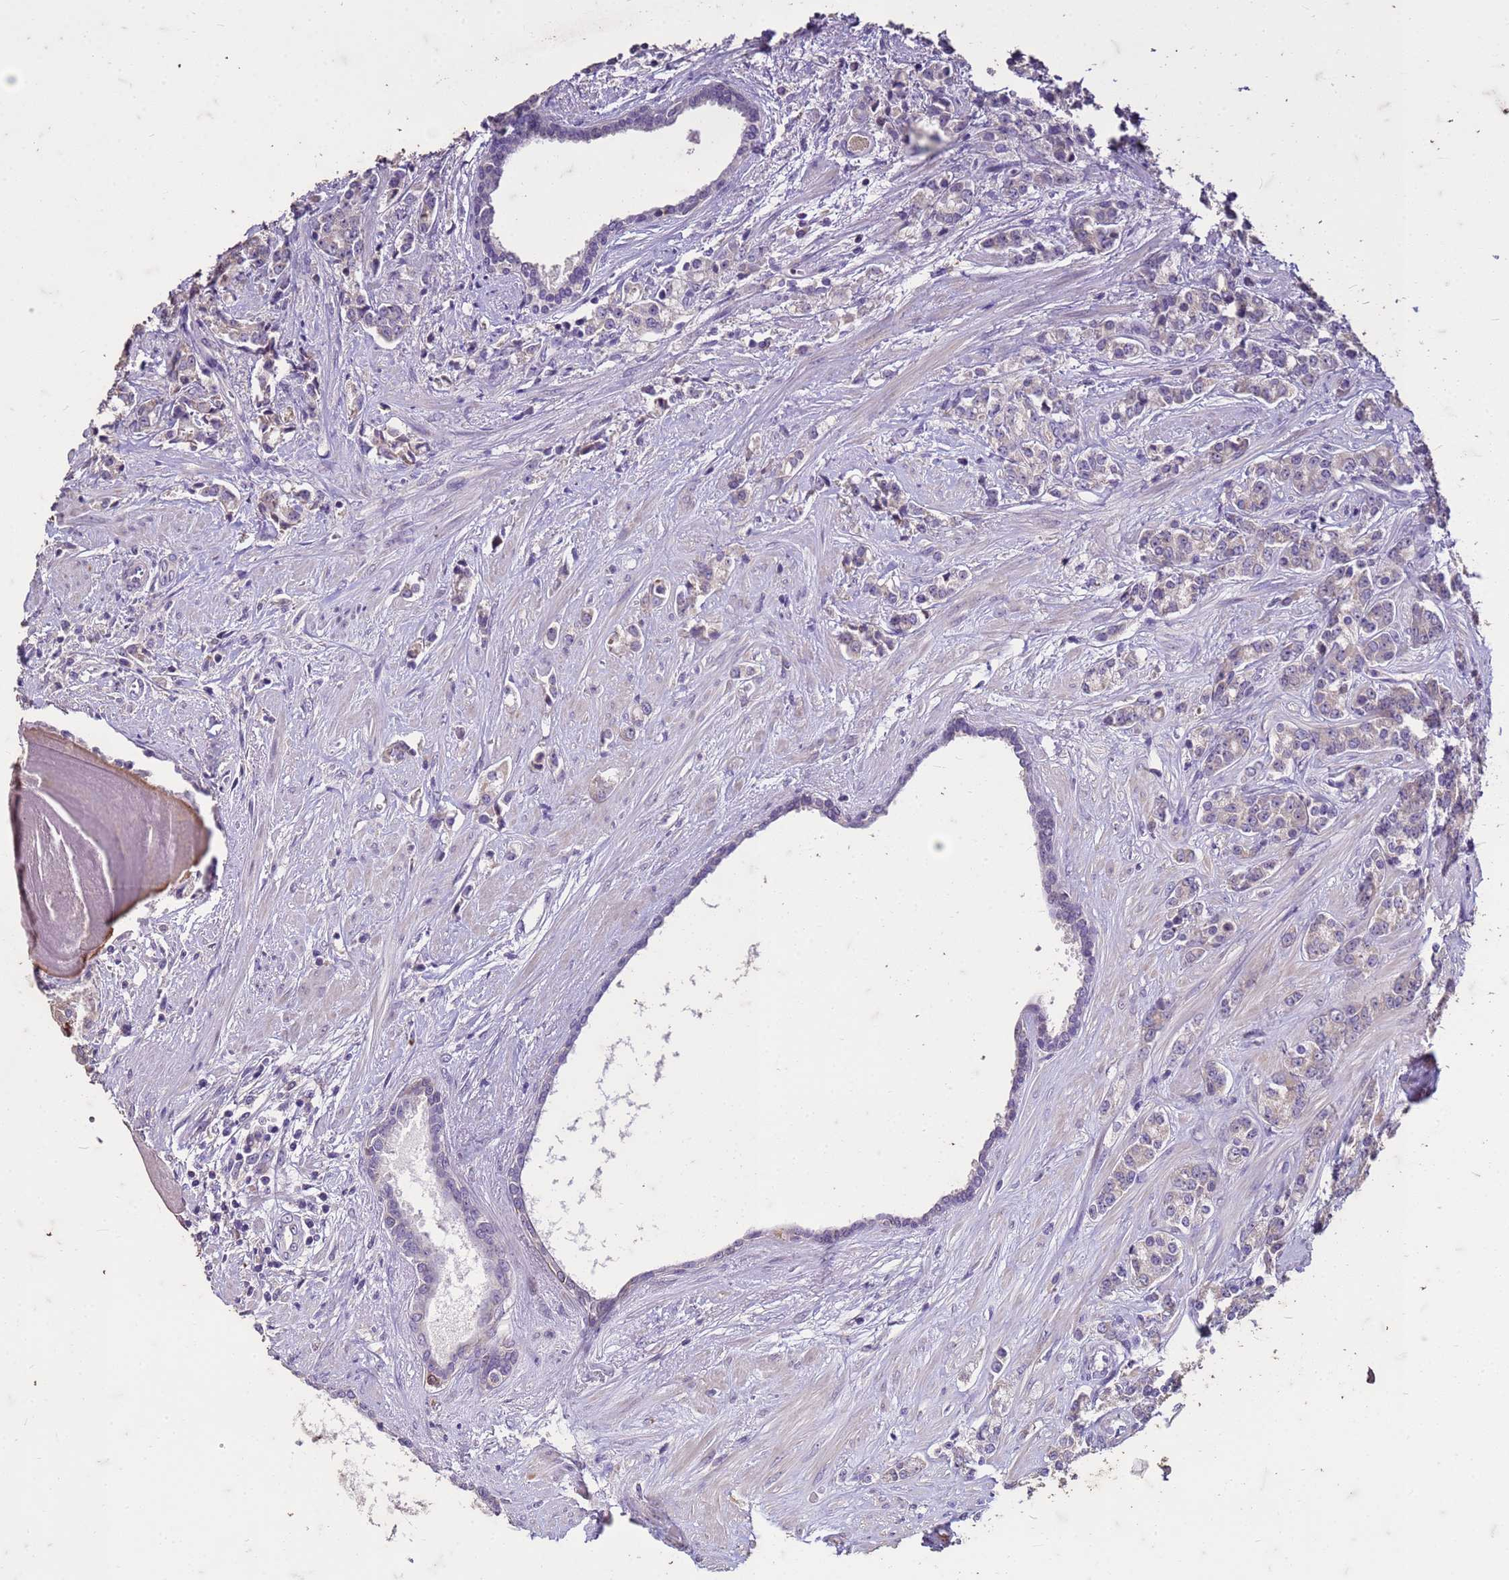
{"staining": {"intensity": "negative", "quantity": "none", "location": "none"}, "tissue": "prostate cancer", "cell_type": "Tumor cells", "image_type": "cancer", "snomed": [{"axis": "morphology", "description": "Adenocarcinoma, High grade"}, {"axis": "topography", "description": "Prostate"}], "caption": "Prostate cancer (high-grade adenocarcinoma) was stained to show a protein in brown. There is no significant positivity in tumor cells.", "gene": "FAM184B", "patient": {"sex": "male", "age": 62}}